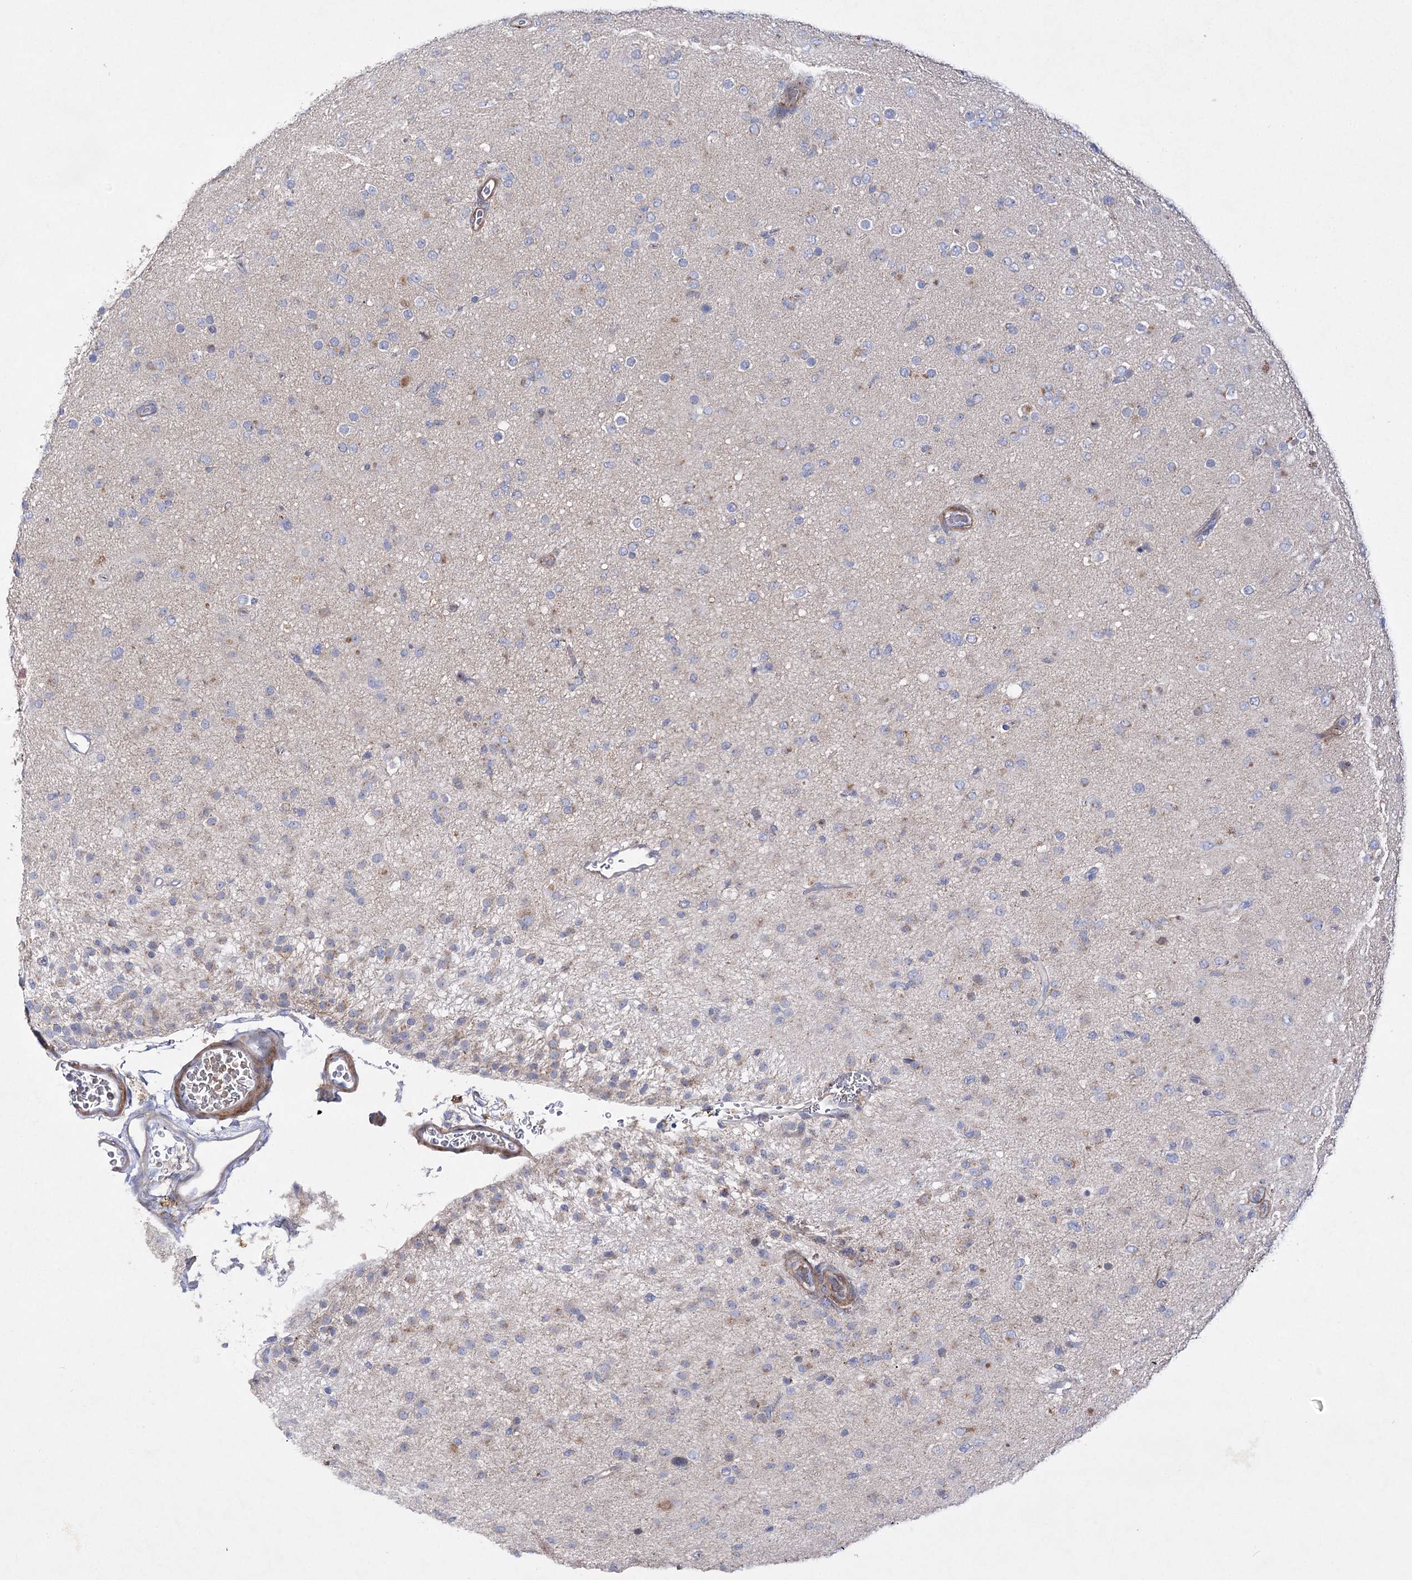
{"staining": {"intensity": "negative", "quantity": "none", "location": "none"}, "tissue": "glioma", "cell_type": "Tumor cells", "image_type": "cancer", "snomed": [{"axis": "morphology", "description": "Glioma, malignant, Low grade"}, {"axis": "topography", "description": "Brain"}], "caption": "Glioma was stained to show a protein in brown. There is no significant expression in tumor cells. (IHC, brightfield microscopy, high magnification).", "gene": "COX15", "patient": {"sex": "male", "age": 65}}